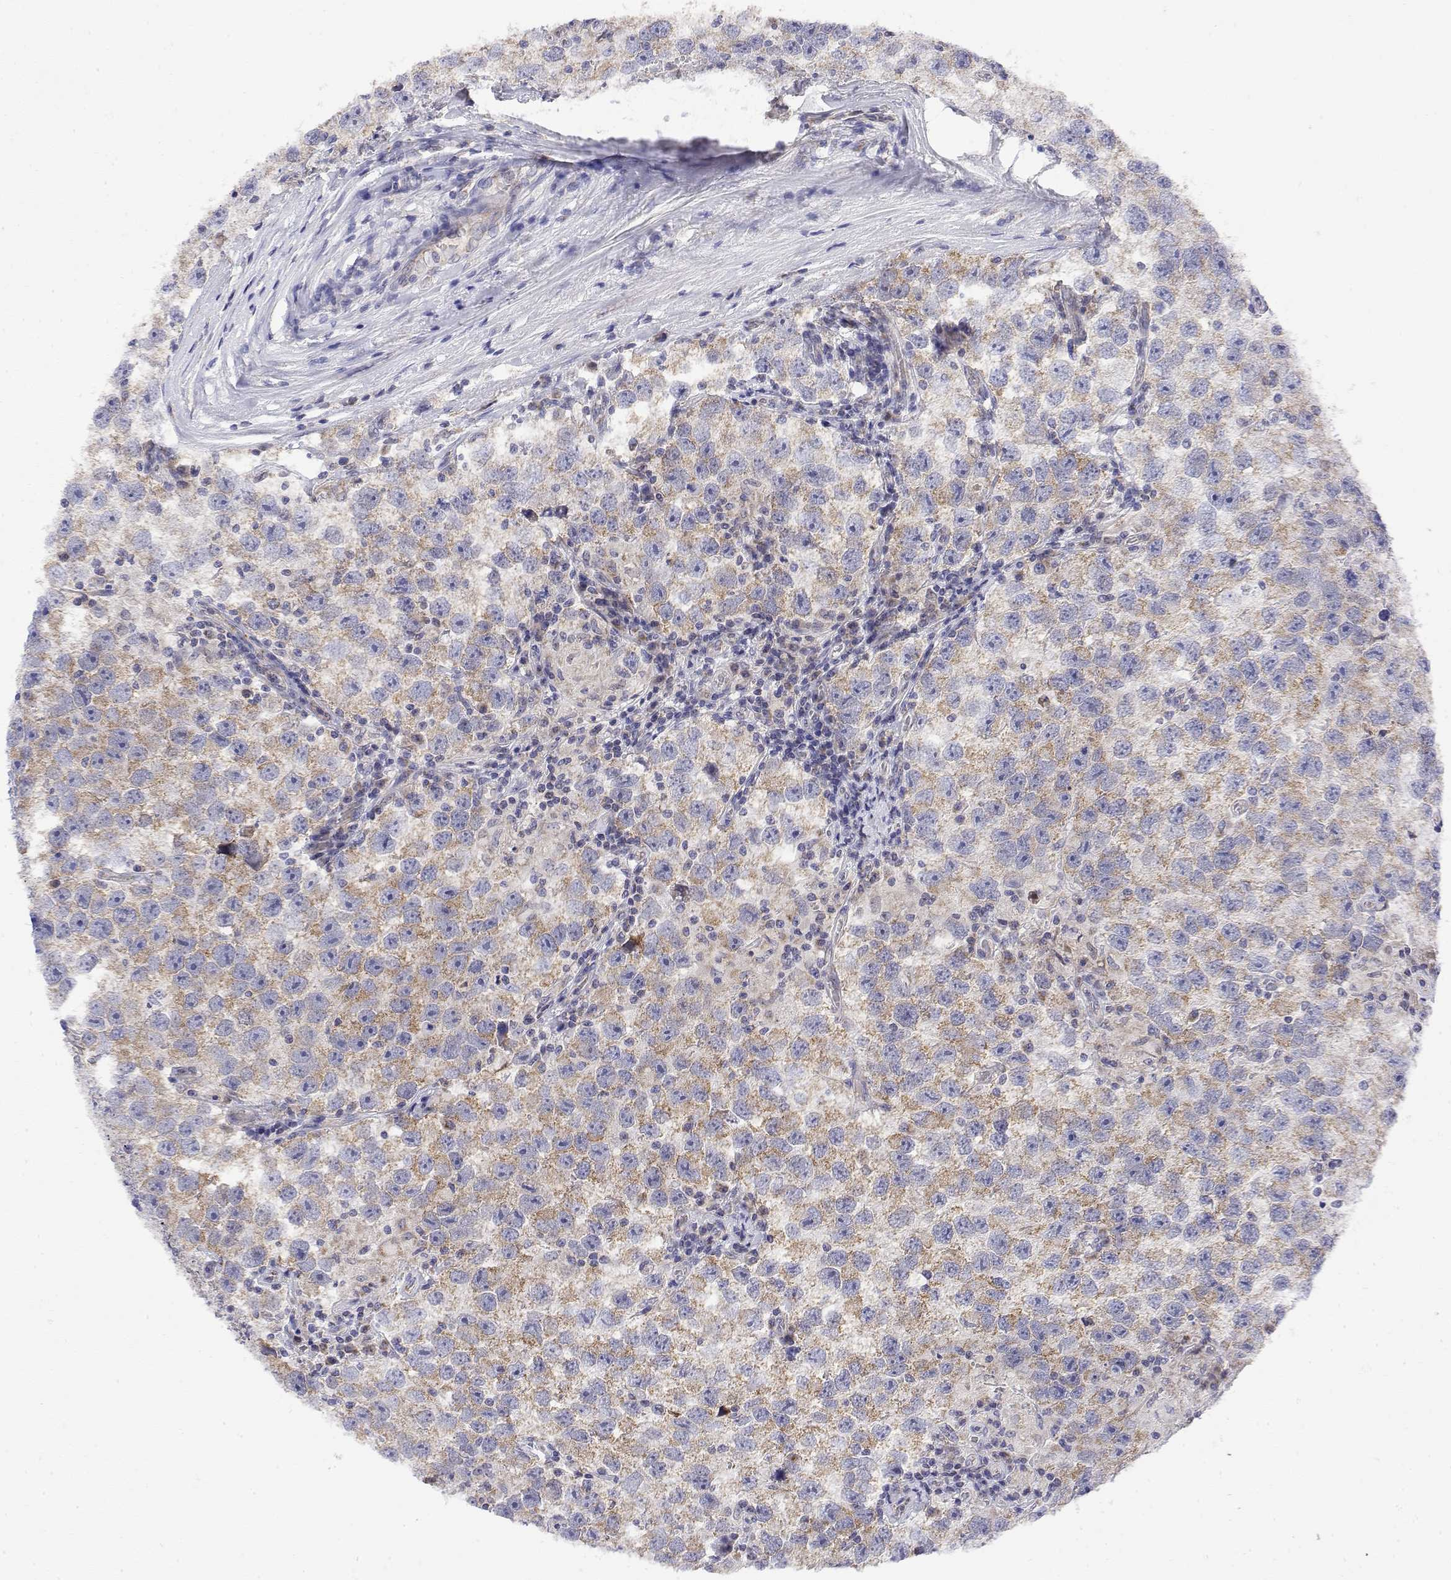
{"staining": {"intensity": "moderate", "quantity": ">75%", "location": "cytoplasmic/membranous"}, "tissue": "testis cancer", "cell_type": "Tumor cells", "image_type": "cancer", "snomed": [{"axis": "morphology", "description": "Seminoma, NOS"}, {"axis": "topography", "description": "Testis"}], "caption": "Tumor cells show medium levels of moderate cytoplasmic/membranous positivity in approximately >75% of cells in human testis cancer (seminoma).", "gene": "GADD45GIP1", "patient": {"sex": "male", "age": 26}}